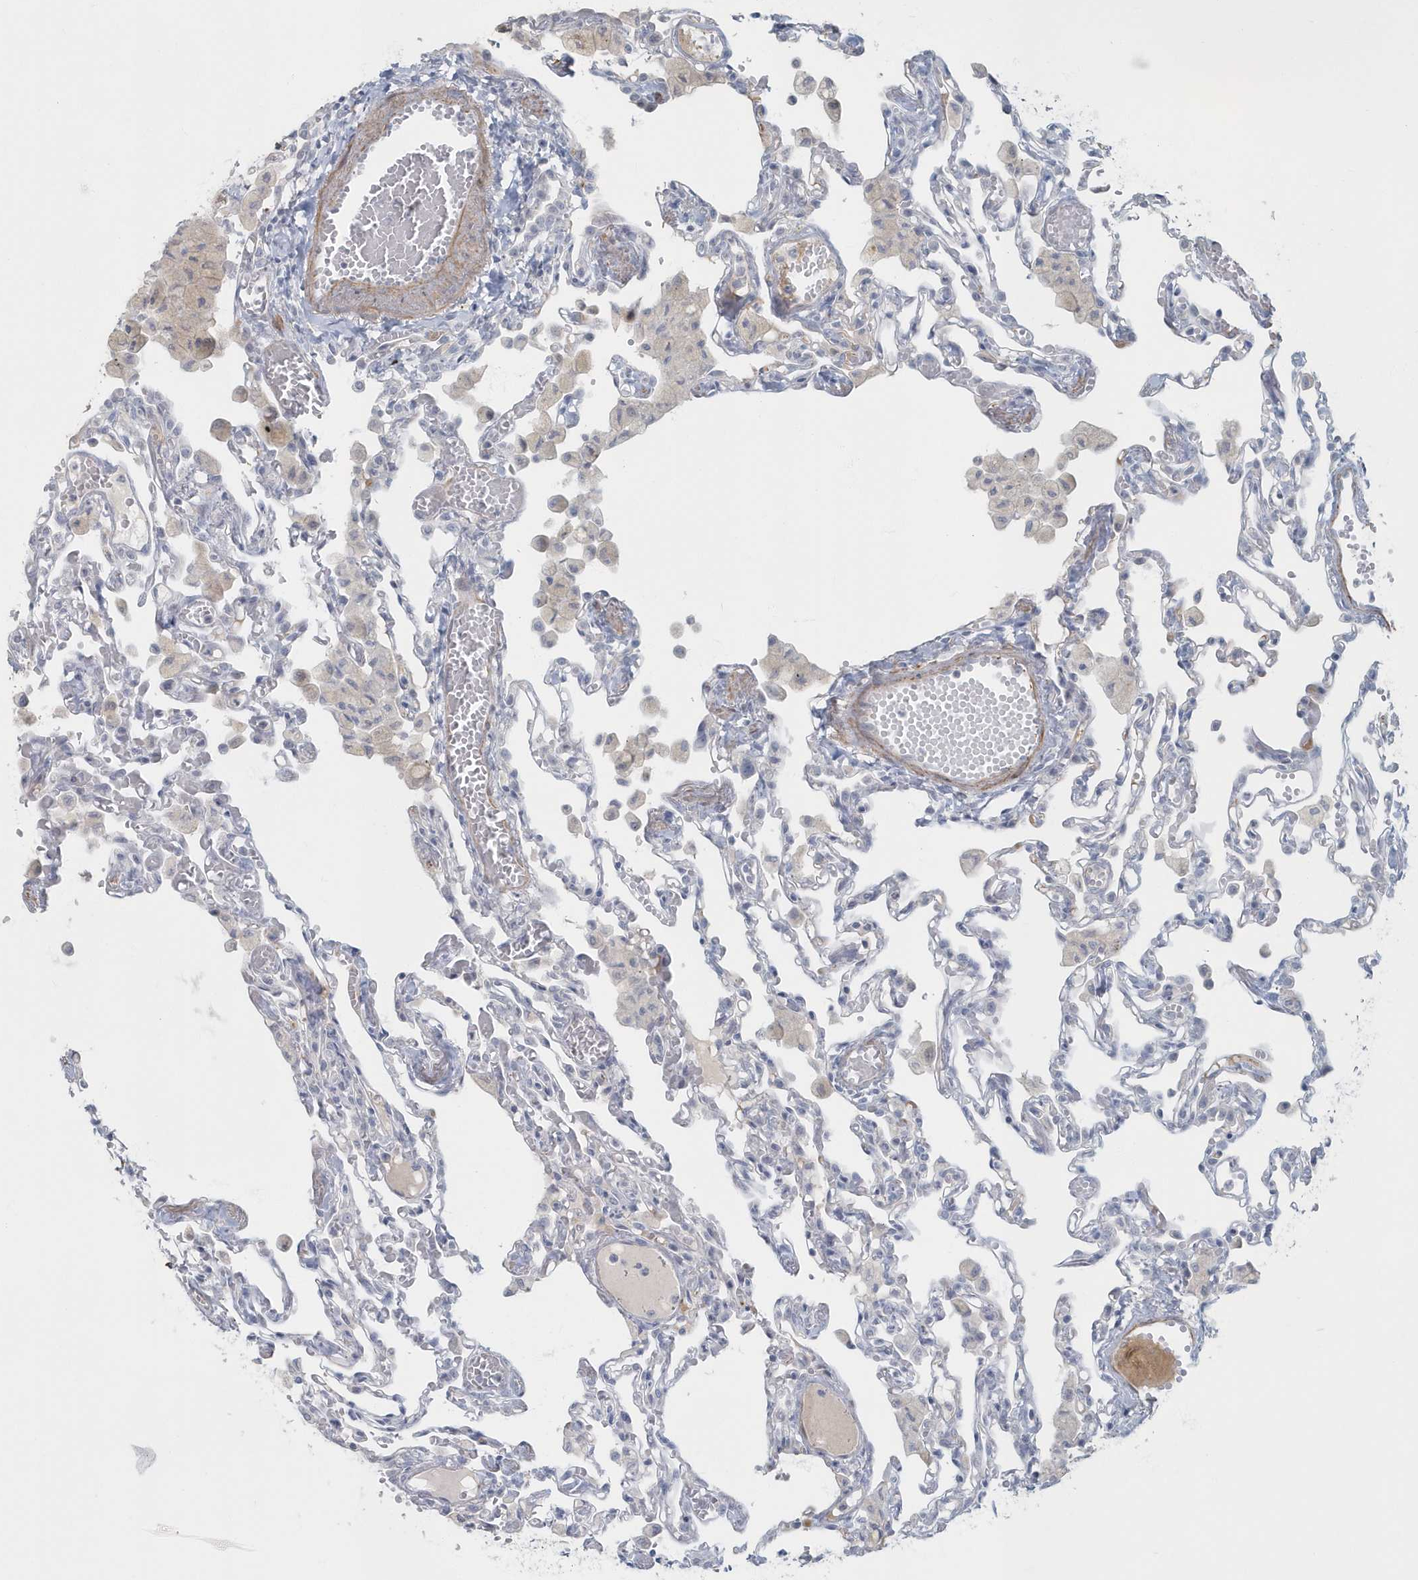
{"staining": {"intensity": "negative", "quantity": "none", "location": "none"}, "tissue": "lung", "cell_type": "Alveolar cells", "image_type": "normal", "snomed": [{"axis": "morphology", "description": "Normal tissue, NOS"}, {"axis": "topography", "description": "Bronchus"}, {"axis": "topography", "description": "Lung"}], "caption": "A micrograph of lung stained for a protein shows no brown staining in alveolar cells. Nuclei are stained in blue.", "gene": "MYOT", "patient": {"sex": "female", "age": 49}}